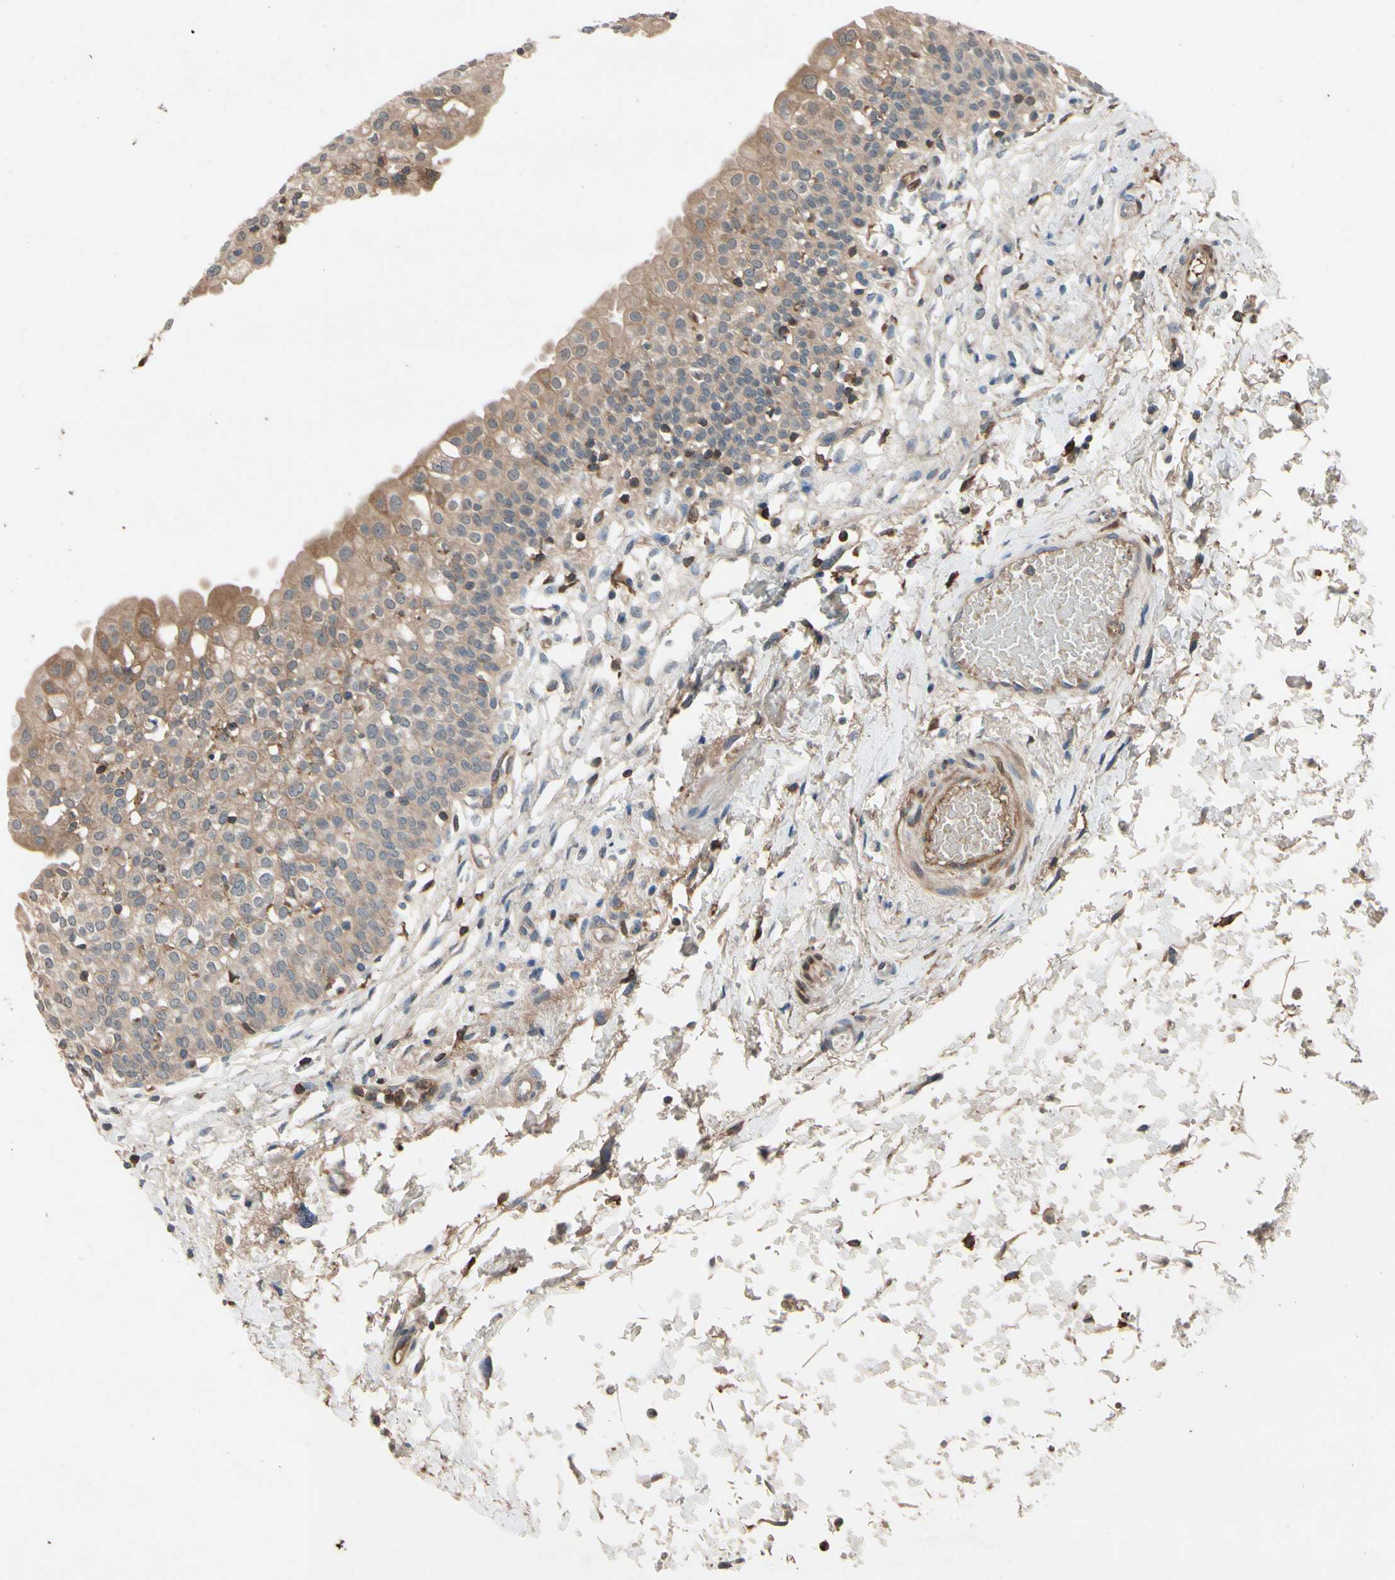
{"staining": {"intensity": "weak", "quantity": ">75%", "location": "cytoplasmic/membranous"}, "tissue": "urinary bladder", "cell_type": "Urothelial cells", "image_type": "normal", "snomed": [{"axis": "morphology", "description": "Normal tissue, NOS"}, {"axis": "topography", "description": "Urinary bladder"}], "caption": "Immunohistochemical staining of normal urinary bladder displays weak cytoplasmic/membranous protein positivity in about >75% of urothelial cells. (DAB IHC with brightfield microscopy, high magnification).", "gene": "IL1RL1", "patient": {"sex": "male", "age": 55}}